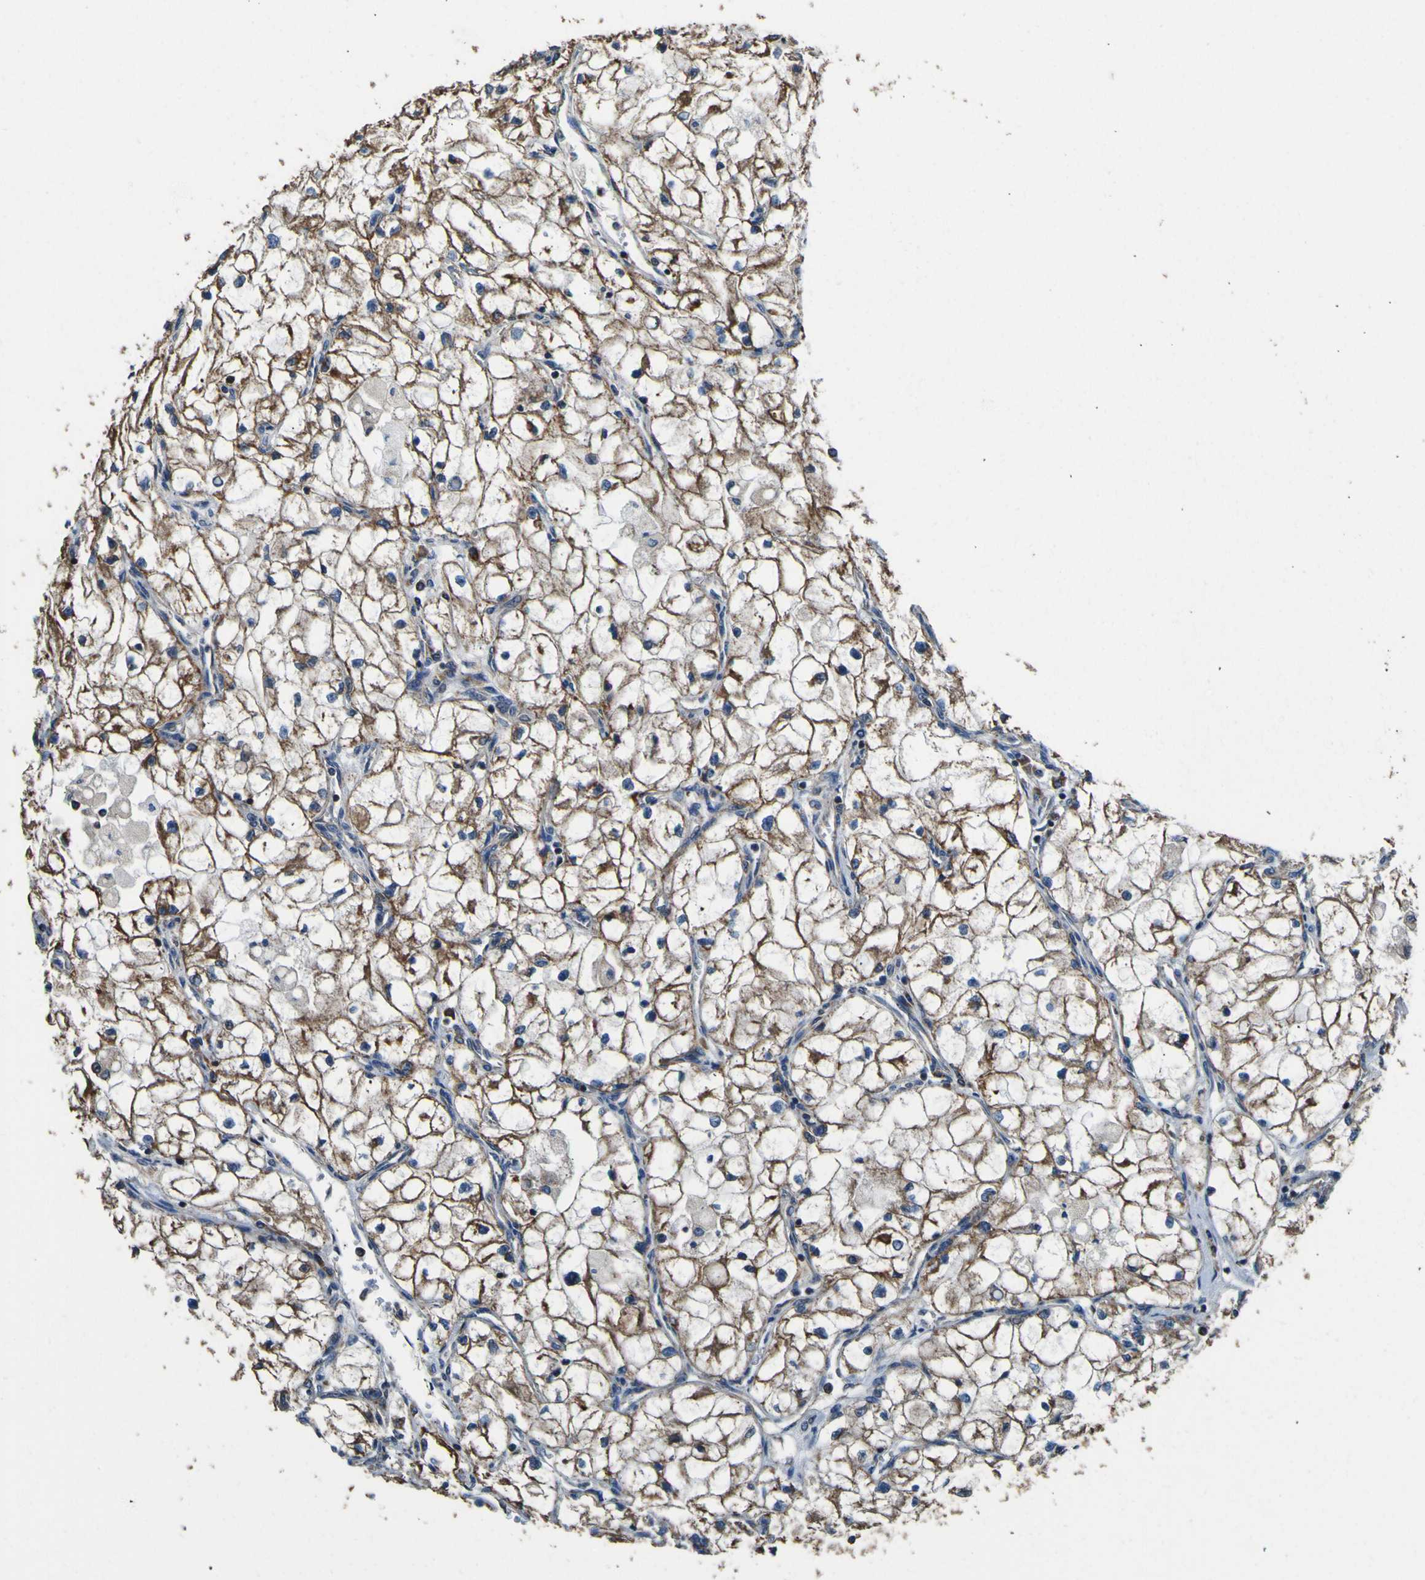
{"staining": {"intensity": "moderate", "quantity": ">75%", "location": "cytoplasmic/membranous"}, "tissue": "renal cancer", "cell_type": "Tumor cells", "image_type": "cancer", "snomed": [{"axis": "morphology", "description": "Adenocarcinoma, NOS"}, {"axis": "topography", "description": "Kidney"}], "caption": "The photomicrograph exhibits a brown stain indicating the presence of a protein in the cytoplasmic/membranous of tumor cells in renal cancer. Ihc stains the protein of interest in brown and the nuclei are stained blue.", "gene": "INPP5A", "patient": {"sex": "female", "age": 70}}